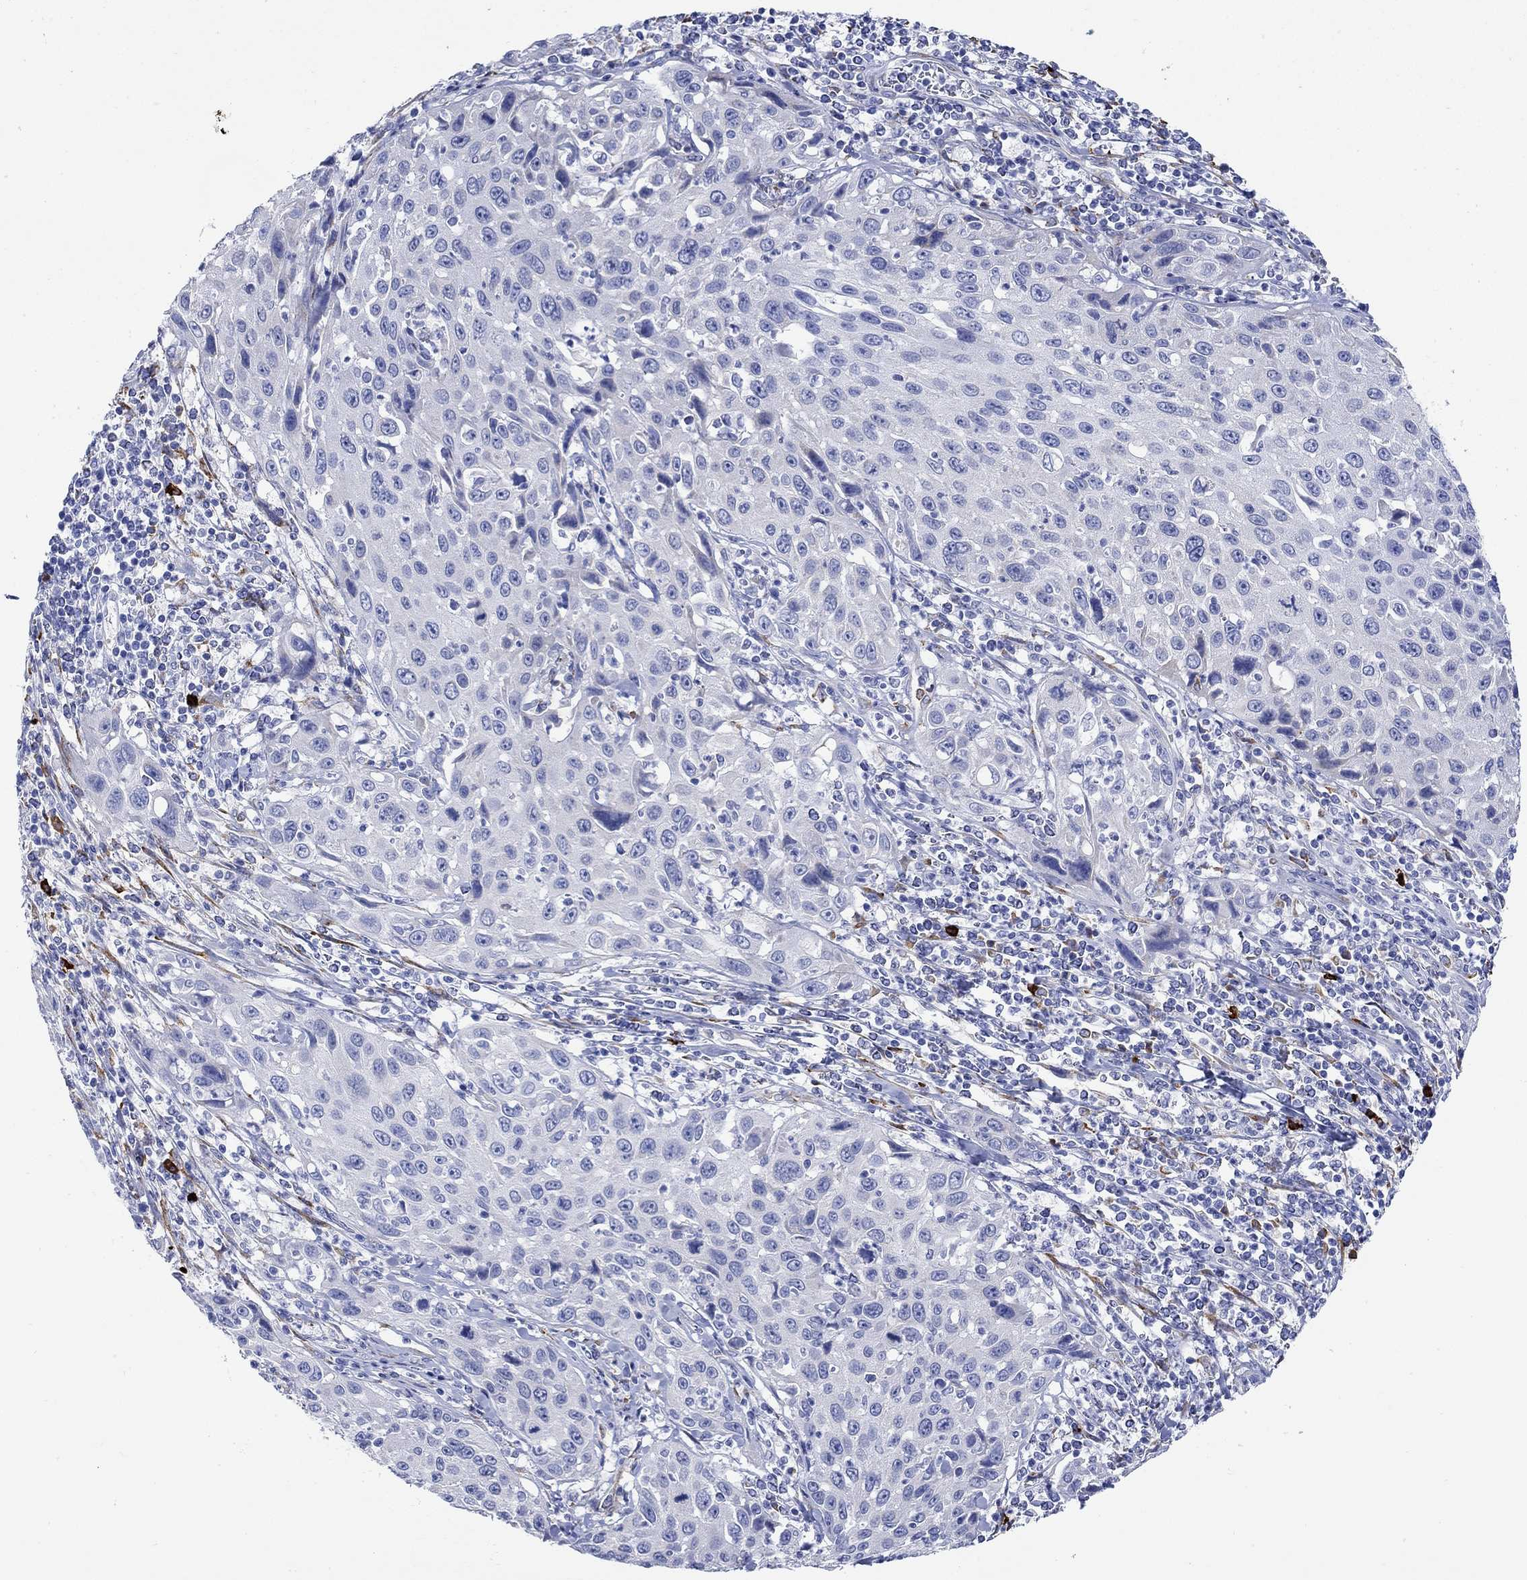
{"staining": {"intensity": "negative", "quantity": "none", "location": "none"}, "tissue": "cervical cancer", "cell_type": "Tumor cells", "image_type": "cancer", "snomed": [{"axis": "morphology", "description": "Squamous cell carcinoma, NOS"}, {"axis": "topography", "description": "Cervix"}], "caption": "Human cervical cancer stained for a protein using immunohistochemistry (IHC) demonstrates no staining in tumor cells.", "gene": "P2RY6", "patient": {"sex": "female", "age": 26}}